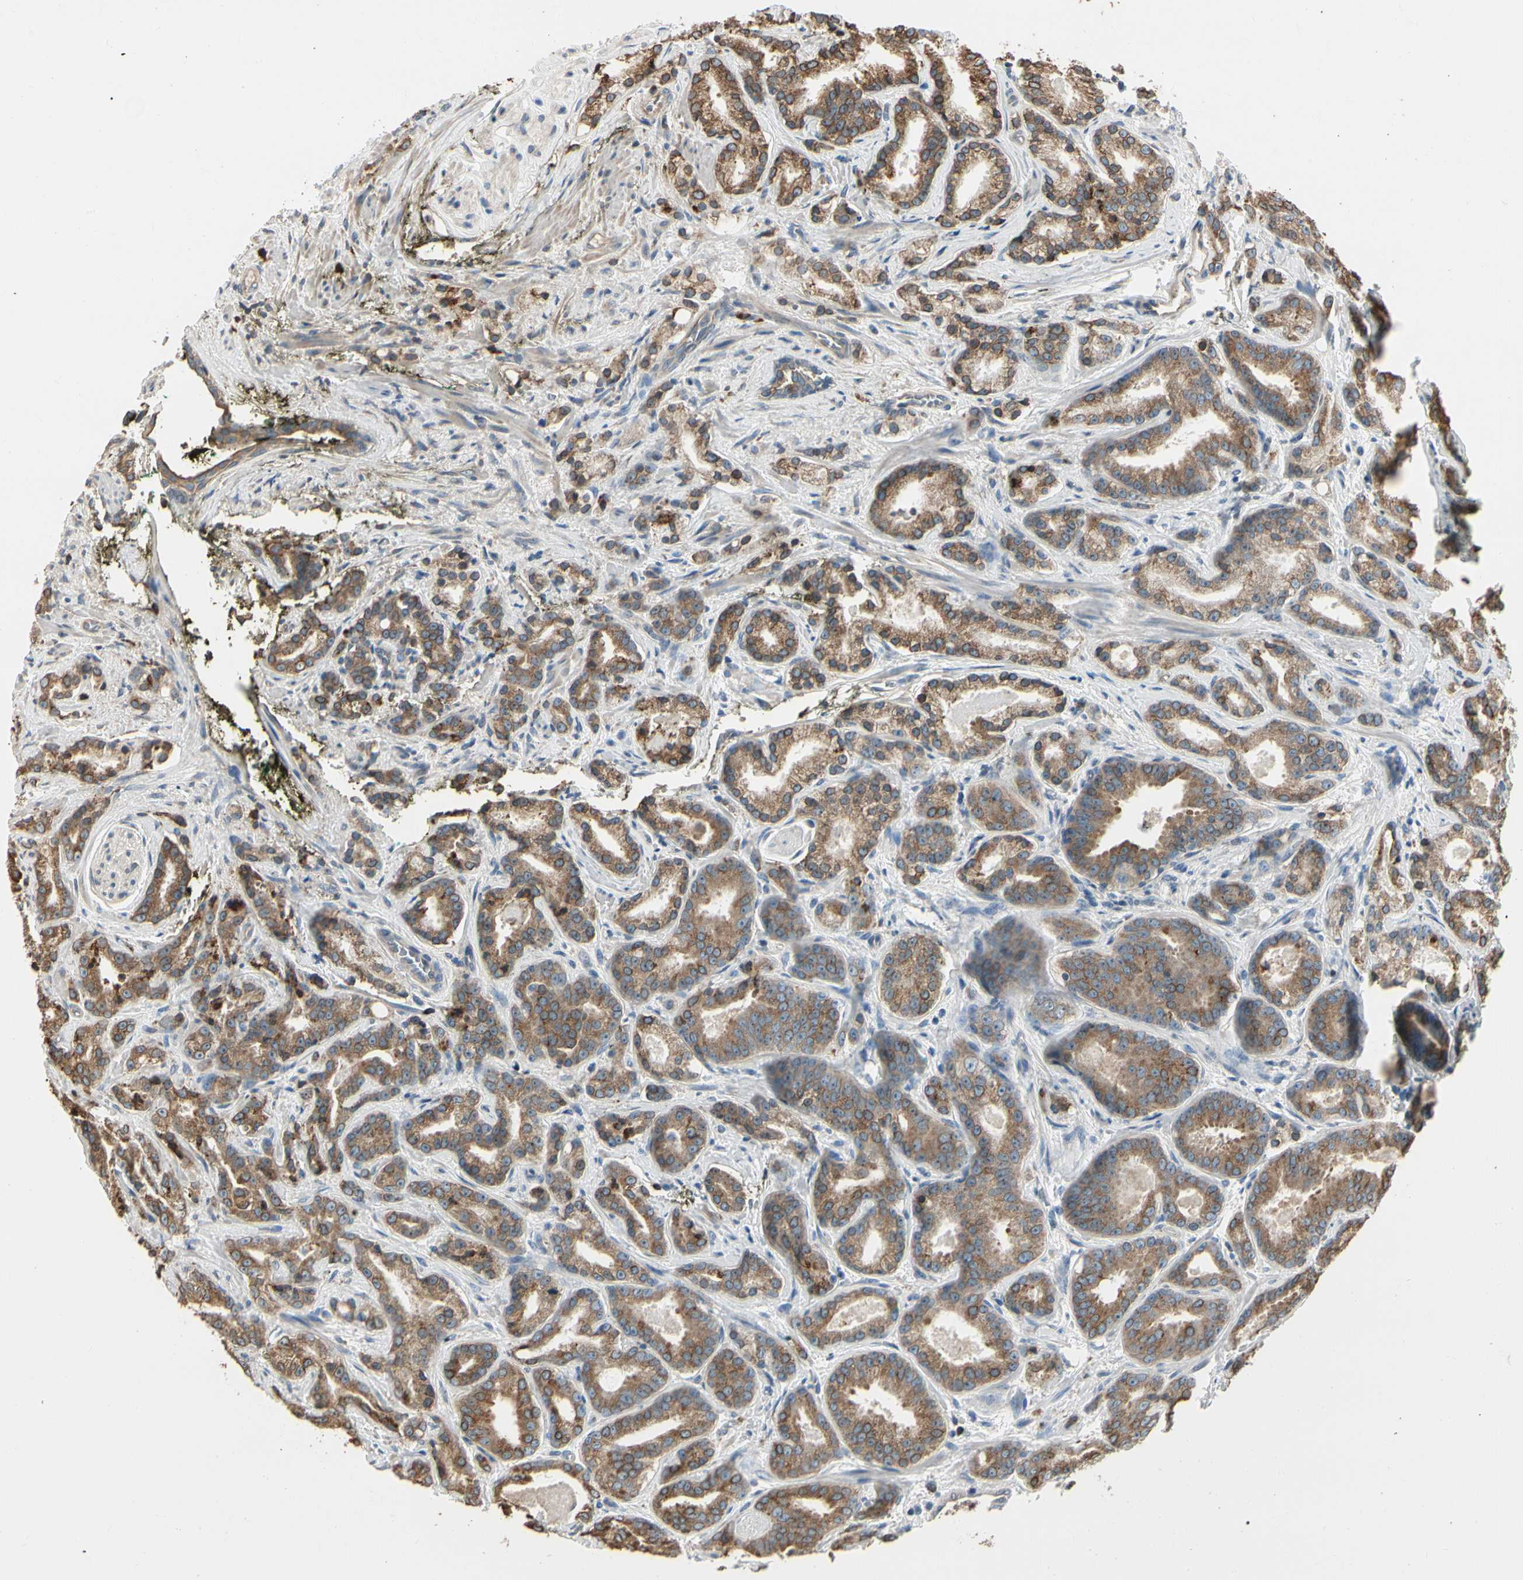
{"staining": {"intensity": "moderate", "quantity": ">75%", "location": "cytoplasmic/membranous"}, "tissue": "prostate cancer", "cell_type": "Tumor cells", "image_type": "cancer", "snomed": [{"axis": "morphology", "description": "Adenocarcinoma, Low grade"}, {"axis": "topography", "description": "Prostate"}], "caption": "About >75% of tumor cells in human prostate cancer (low-grade adenocarcinoma) reveal moderate cytoplasmic/membranous protein expression as visualized by brown immunohistochemical staining.", "gene": "NUCB2", "patient": {"sex": "male", "age": 63}}